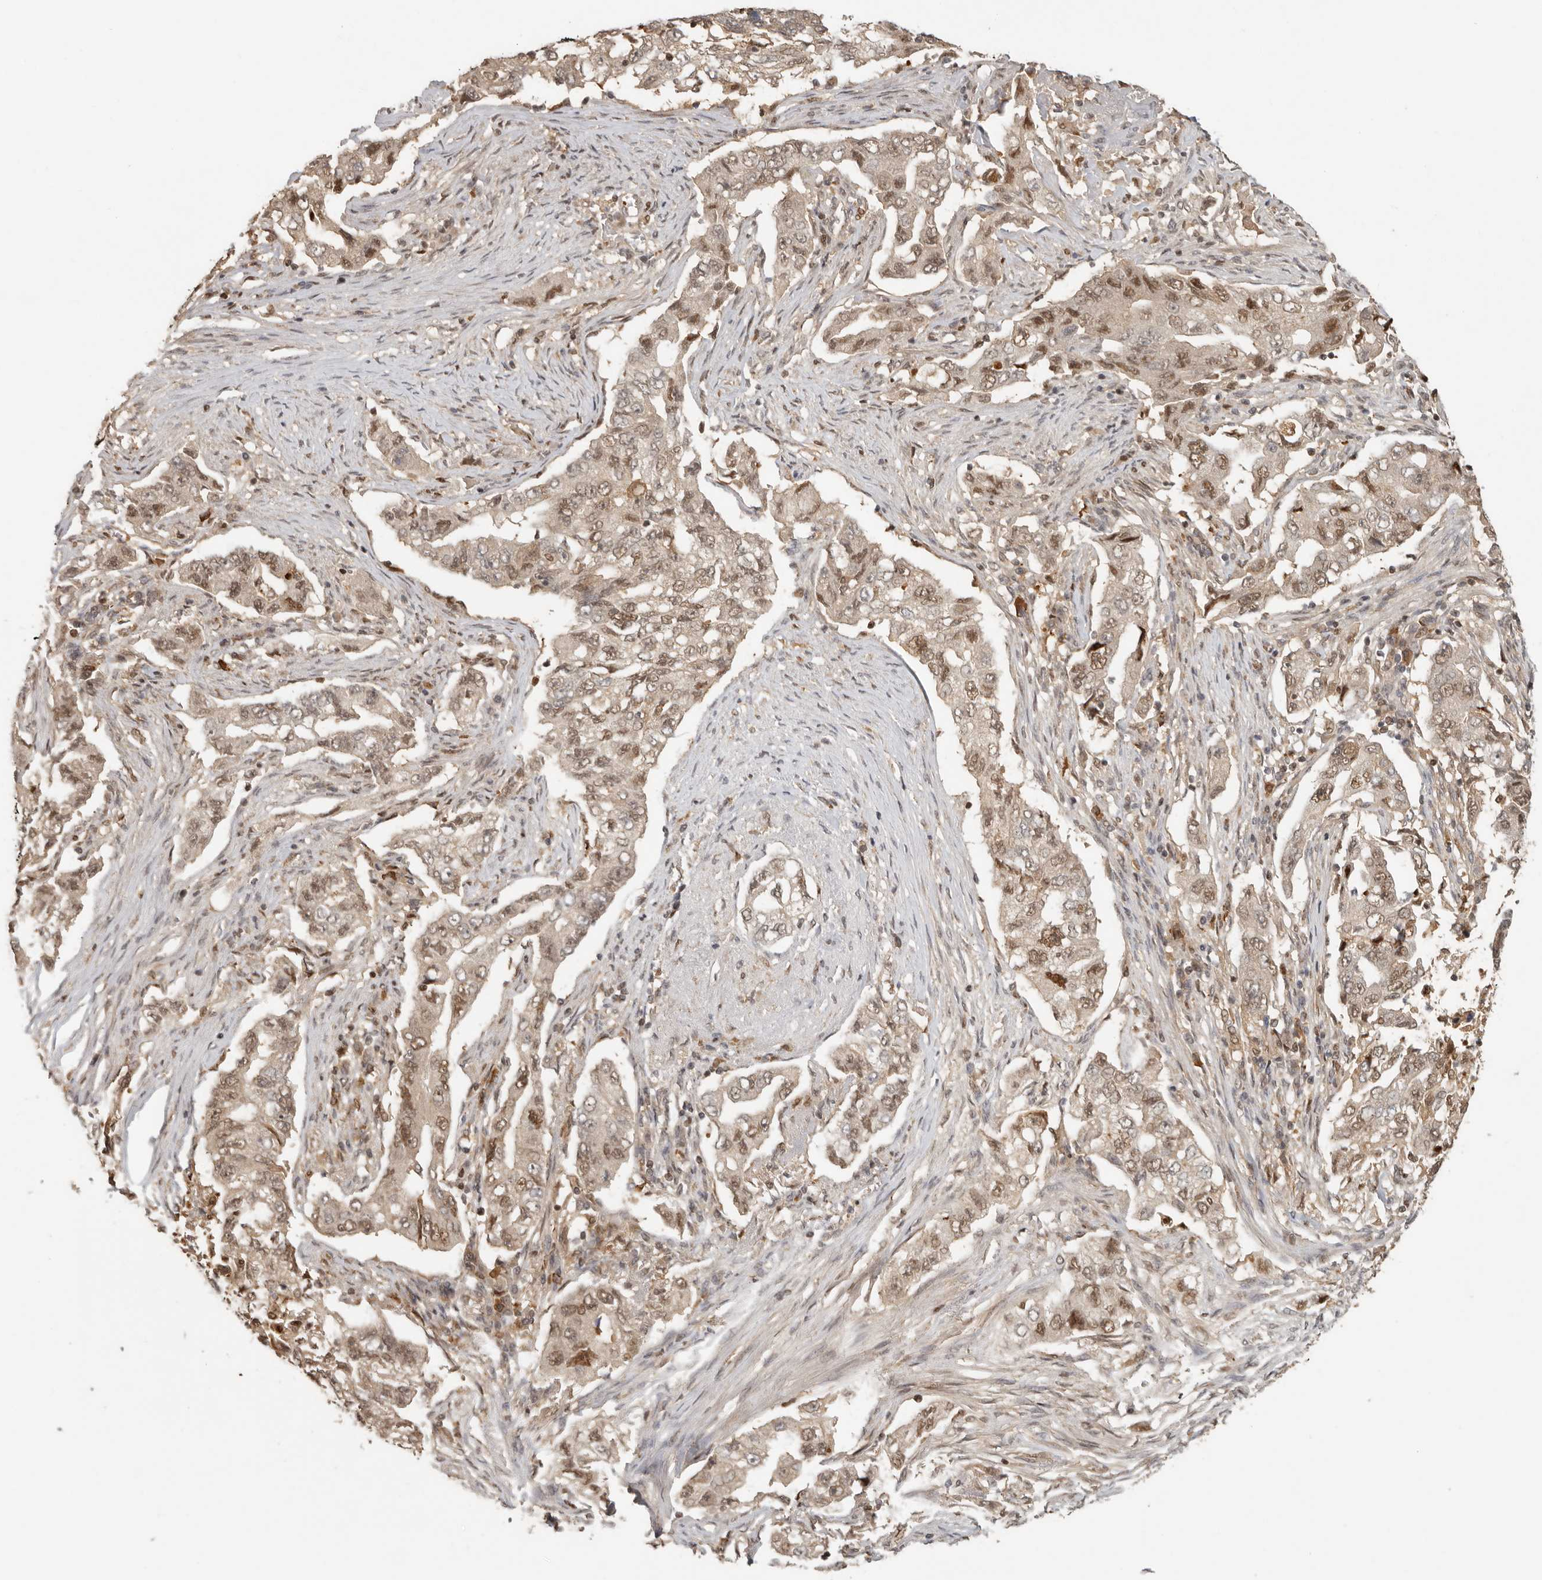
{"staining": {"intensity": "moderate", "quantity": "25%-75%", "location": "nuclear"}, "tissue": "lung cancer", "cell_type": "Tumor cells", "image_type": "cancer", "snomed": [{"axis": "morphology", "description": "Adenocarcinoma, NOS"}, {"axis": "topography", "description": "Lung"}], "caption": "Adenocarcinoma (lung) stained for a protein (brown) exhibits moderate nuclear positive positivity in approximately 25%-75% of tumor cells.", "gene": "PSMA5", "patient": {"sex": "female", "age": 51}}